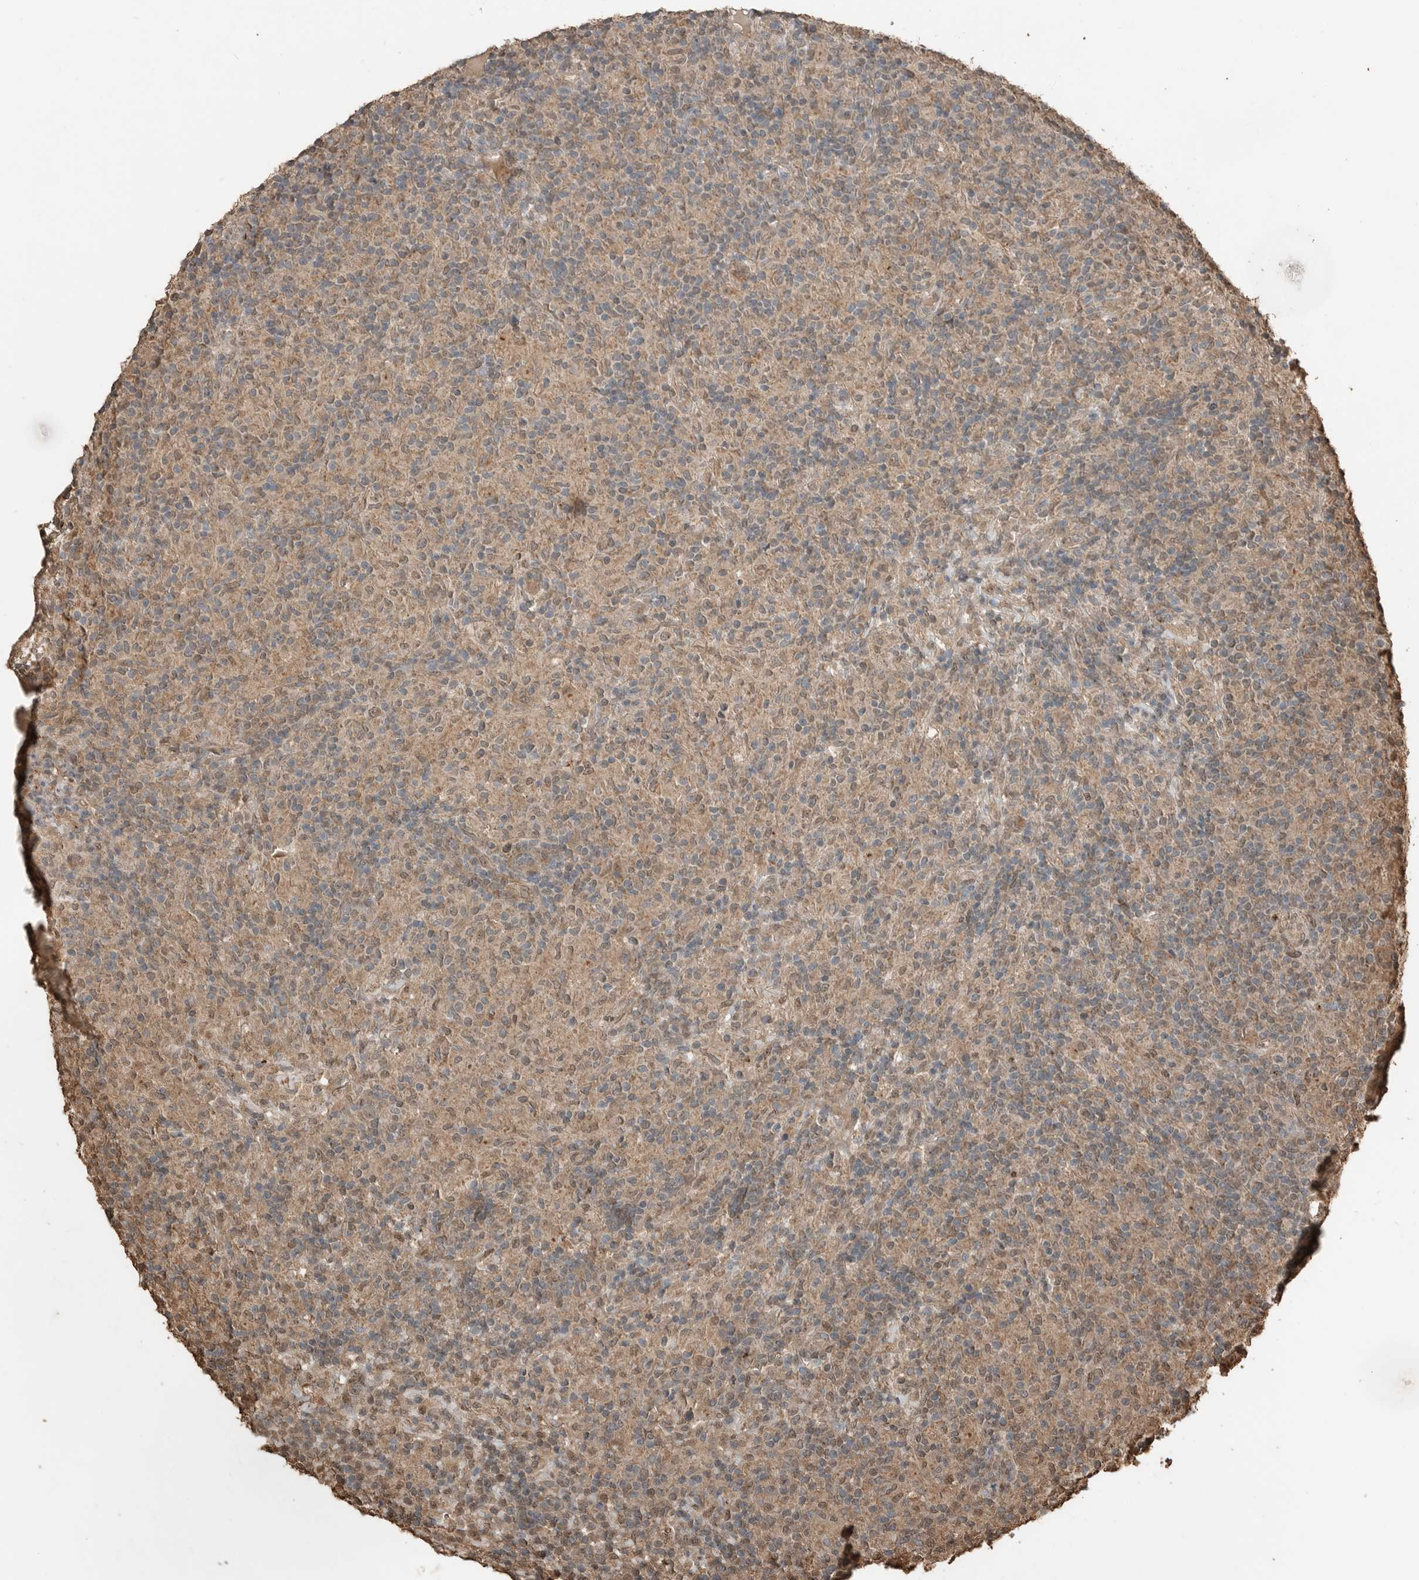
{"staining": {"intensity": "weak", "quantity": ">75%", "location": "cytoplasmic/membranous"}, "tissue": "lymphoma", "cell_type": "Tumor cells", "image_type": "cancer", "snomed": [{"axis": "morphology", "description": "Hodgkin's disease, NOS"}, {"axis": "topography", "description": "Lymph node"}], "caption": "Lymphoma stained with DAB (3,3'-diaminobenzidine) IHC reveals low levels of weak cytoplasmic/membranous positivity in about >75% of tumor cells. Immunohistochemistry stains the protein of interest in brown and the nuclei are stained blue.", "gene": "BLZF1", "patient": {"sex": "male", "age": 70}}